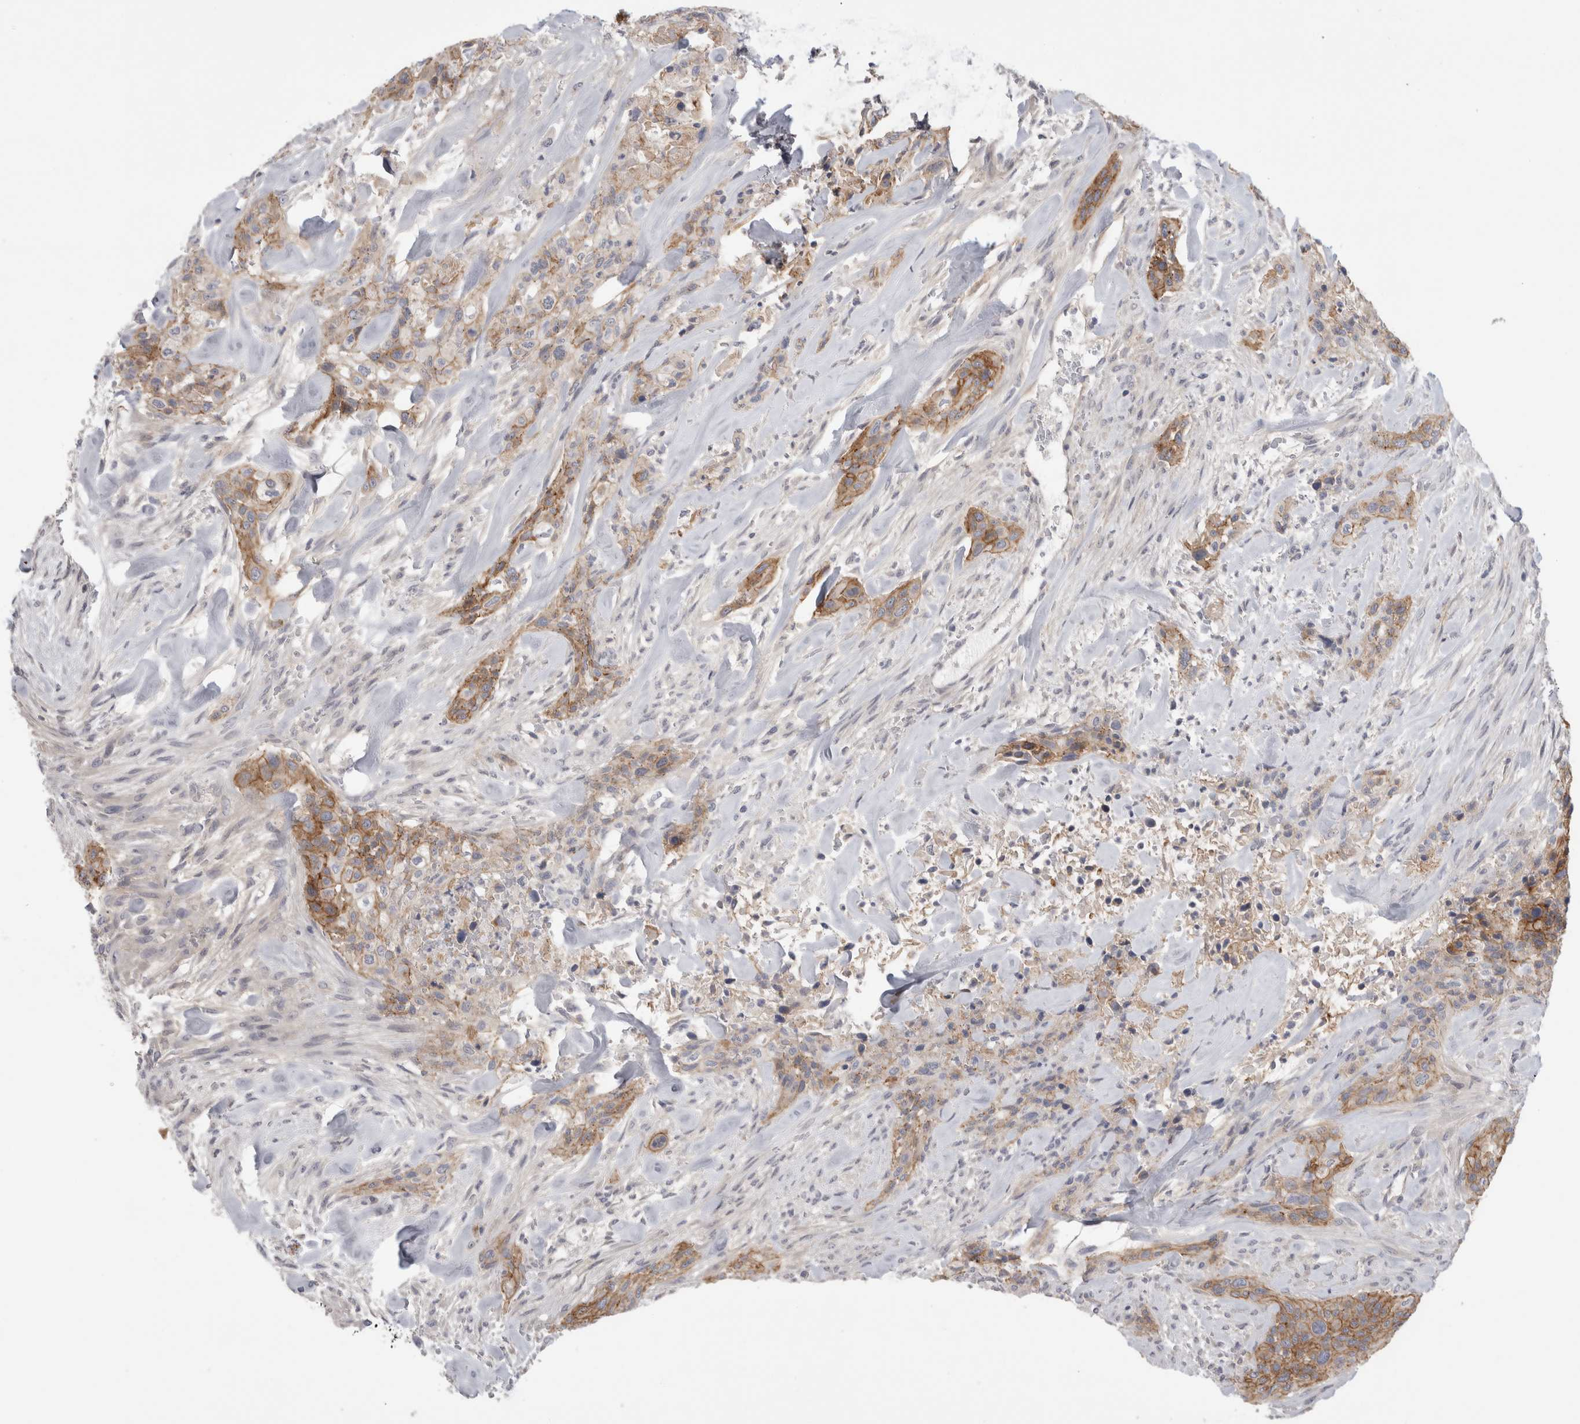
{"staining": {"intensity": "moderate", "quantity": ">75%", "location": "cytoplasmic/membranous"}, "tissue": "urothelial cancer", "cell_type": "Tumor cells", "image_type": "cancer", "snomed": [{"axis": "morphology", "description": "Urothelial carcinoma, High grade"}, {"axis": "topography", "description": "Urinary bladder"}], "caption": "Protein analysis of urothelial cancer tissue demonstrates moderate cytoplasmic/membranous expression in approximately >75% of tumor cells.", "gene": "VANGL1", "patient": {"sex": "male", "age": 35}}